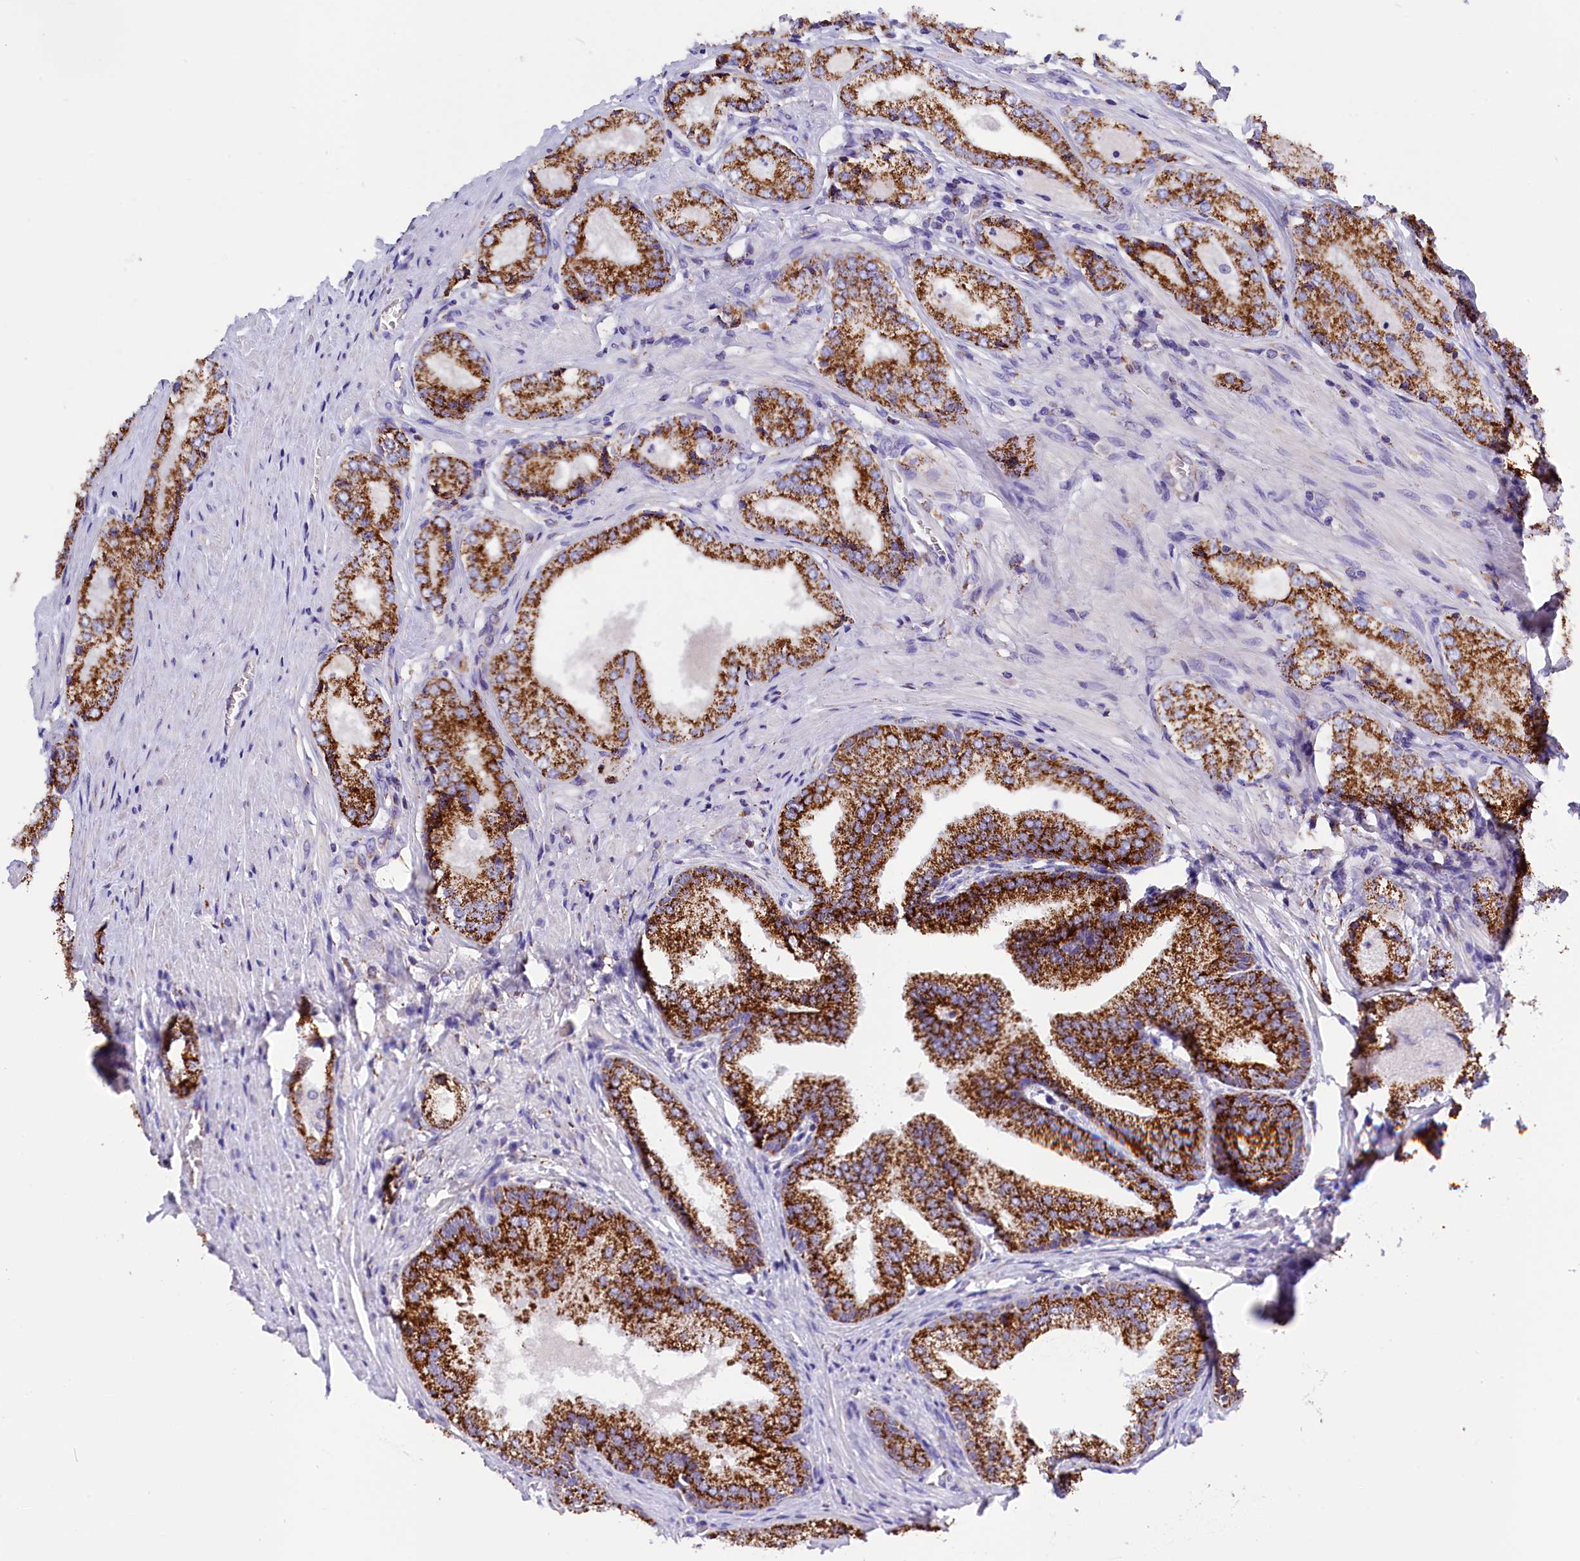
{"staining": {"intensity": "strong", "quantity": ">75%", "location": "cytoplasmic/membranous"}, "tissue": "prostate cancer", "cell_type": "Tumor cells", "image_type": "cancer", "snomed": [{"axis": "morphology", "description": "Adenocarcinoma, Low grade"}, {"axis": "topography", "description": "Prostate"}], "caption": "Immunohistochemistry photomicrograph of neoplastic tissue: human prostate adenocarcinoma (low-grade) stained using immunohistochemistry (IHC) demonstrates high levels of strong protein expression localized specifically in the cytoplasmic/membranous of tumor cells, appearing as a cytoplasmic/membranous brown color.", "gene": "ABAT", "patient": {"sex": "male", "age": 68}}